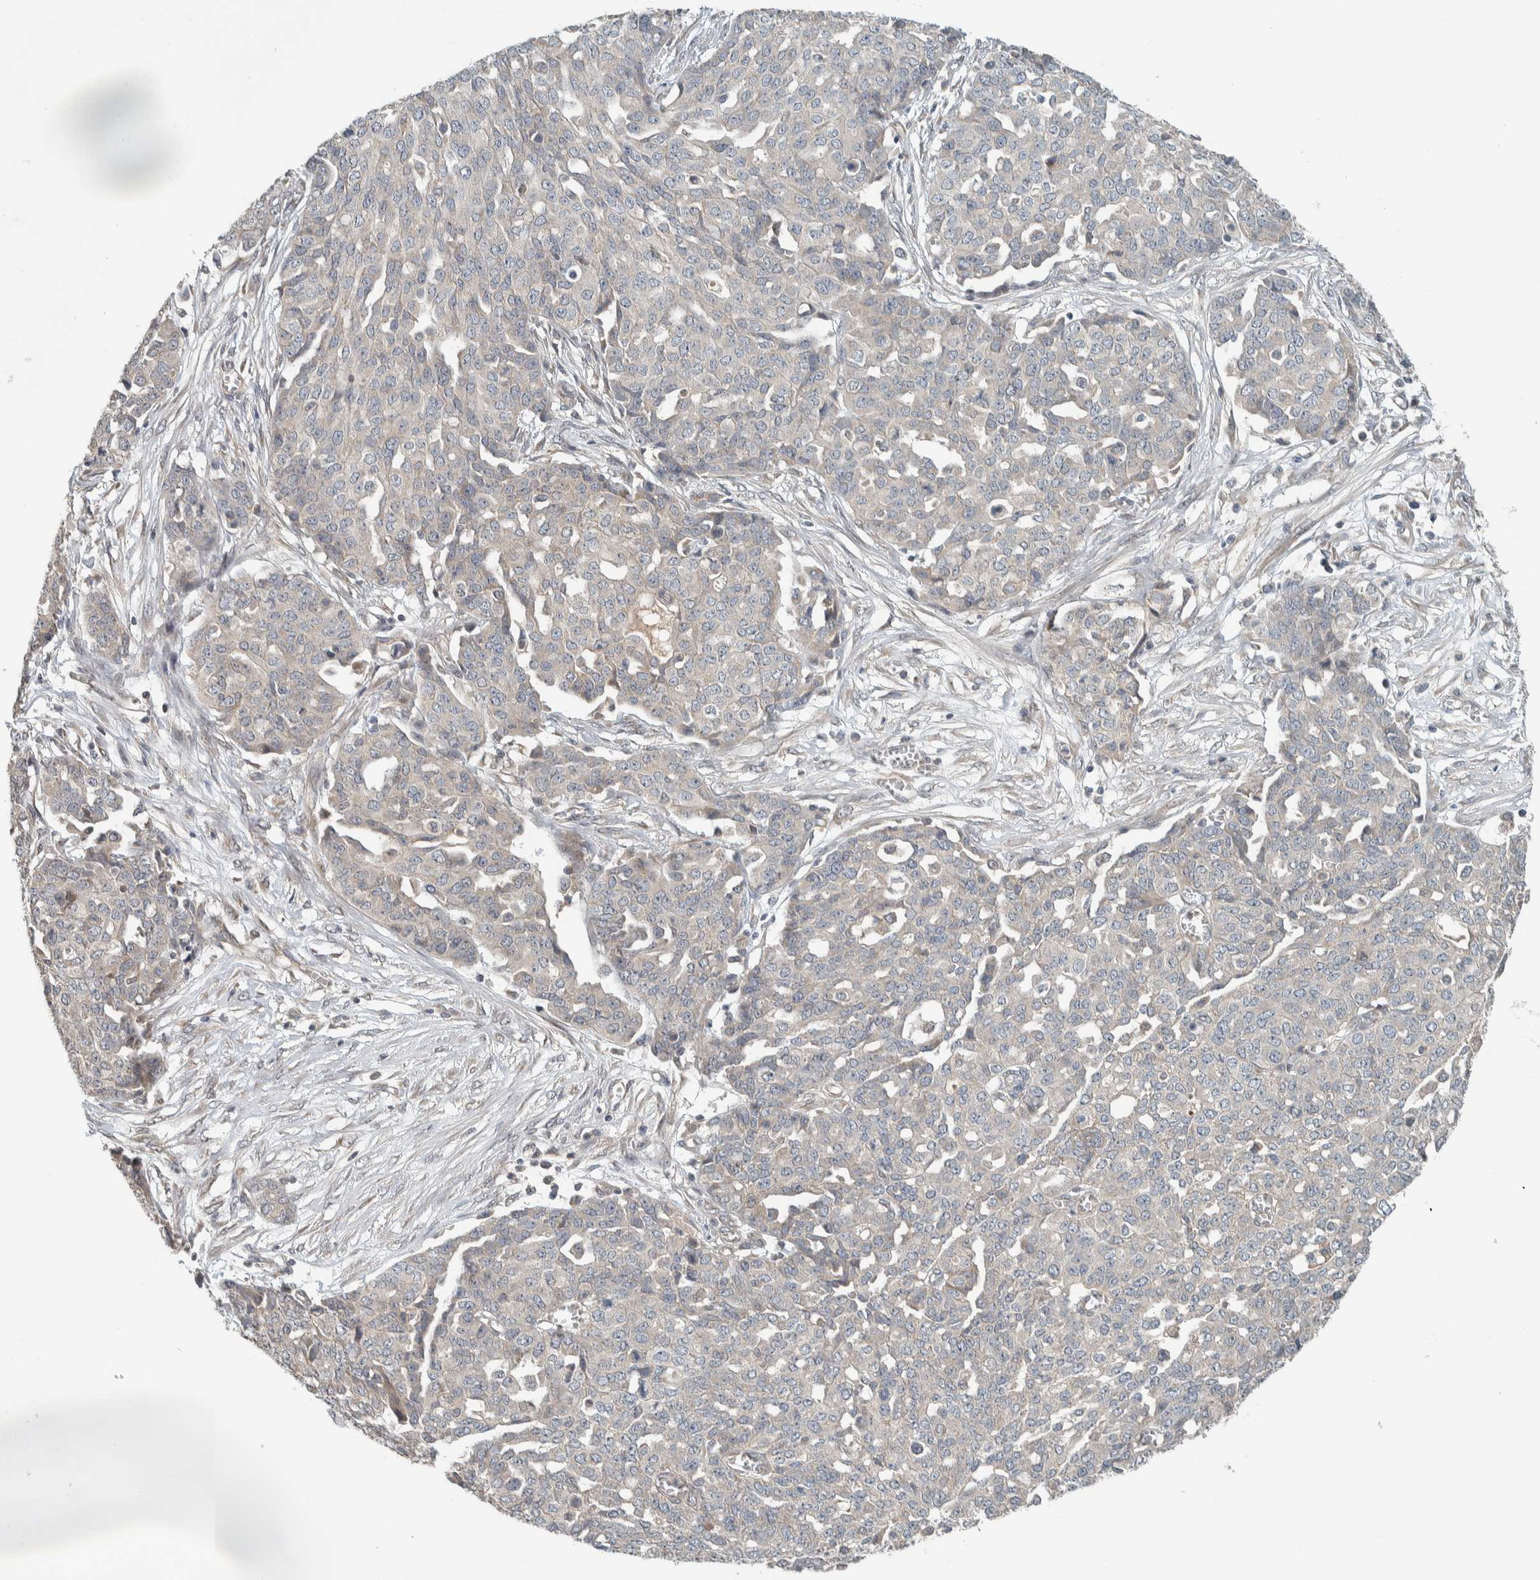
{"staining": {"intensity": "negative", "quantity": "none", "location": "none"}, "tissue": "ovarian cancer", "cell_type": "Tumor cells", "image_type": "cancer", "snomed": [{"axis": "morphology", "description": "Cystadenocarcinoma, serous, NOS"}, {"axis": "topography", "description": "Soft tissue"}, {"axis": "topography", "description": "Ovary"}], "caption": "High power microscopy photomicrograph of an immunohistochemistry (IHC) photomicrograph of ovarian serous cystadenocarcinoma, revealing no significant expression in tumor cells. Nuclei are stained in blue.", "gene": "NBR1", "patient": {"sex": "female", "age": 57}}